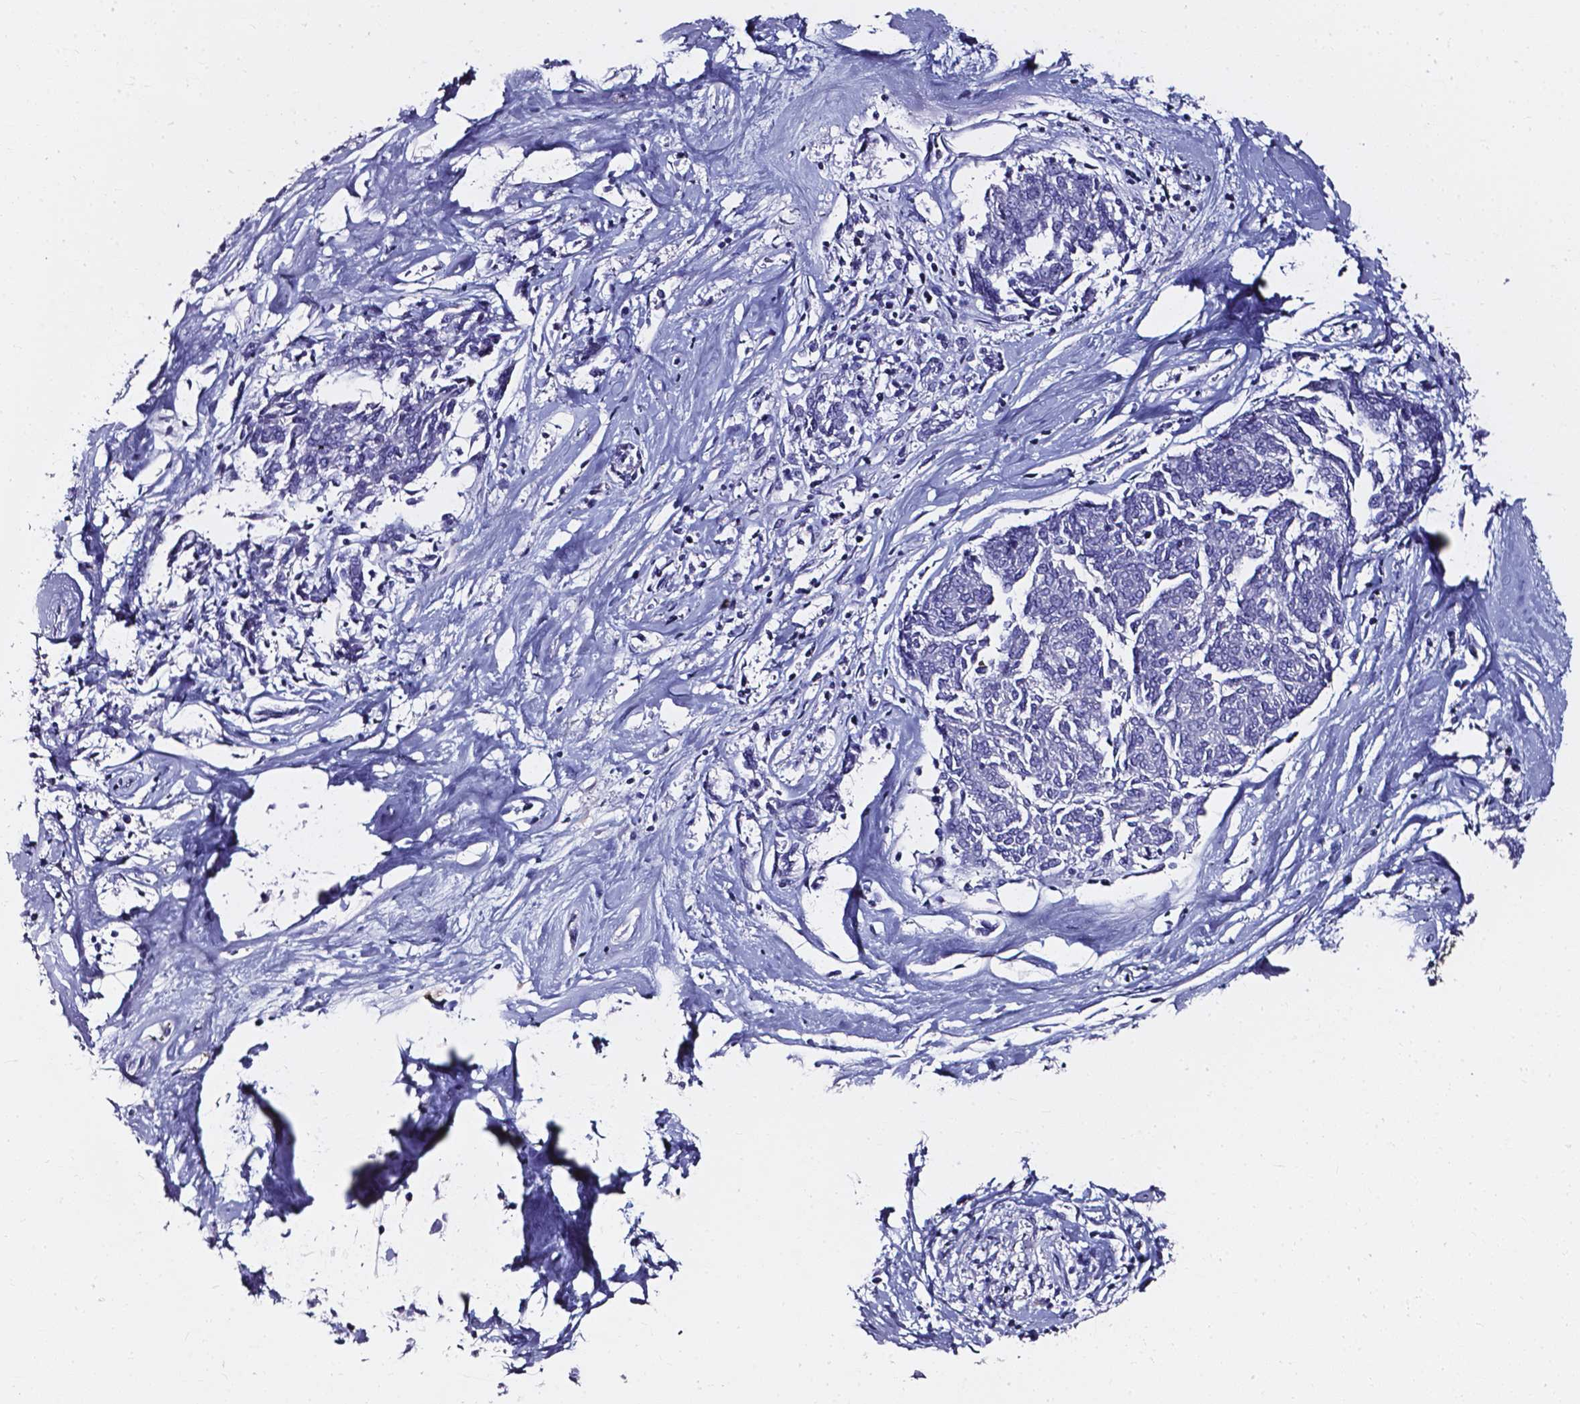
{"staining": {"intensity": "negative", "quantity": "none", "location": "none"}, "tissue": "melanoma", "cell_type": "Tumor cells", "image_type": "cancer", "snomed": [{"axis": "morphology", "description": "Malignant melanoma, NOS"}, {"axis": "topography", "description": "Skin"}], "caption": "There is no significant expression in tumor cells of malignant melanoma.", "gene": "AKR1B10", "patient": {"sex": "female", "age": 72}}